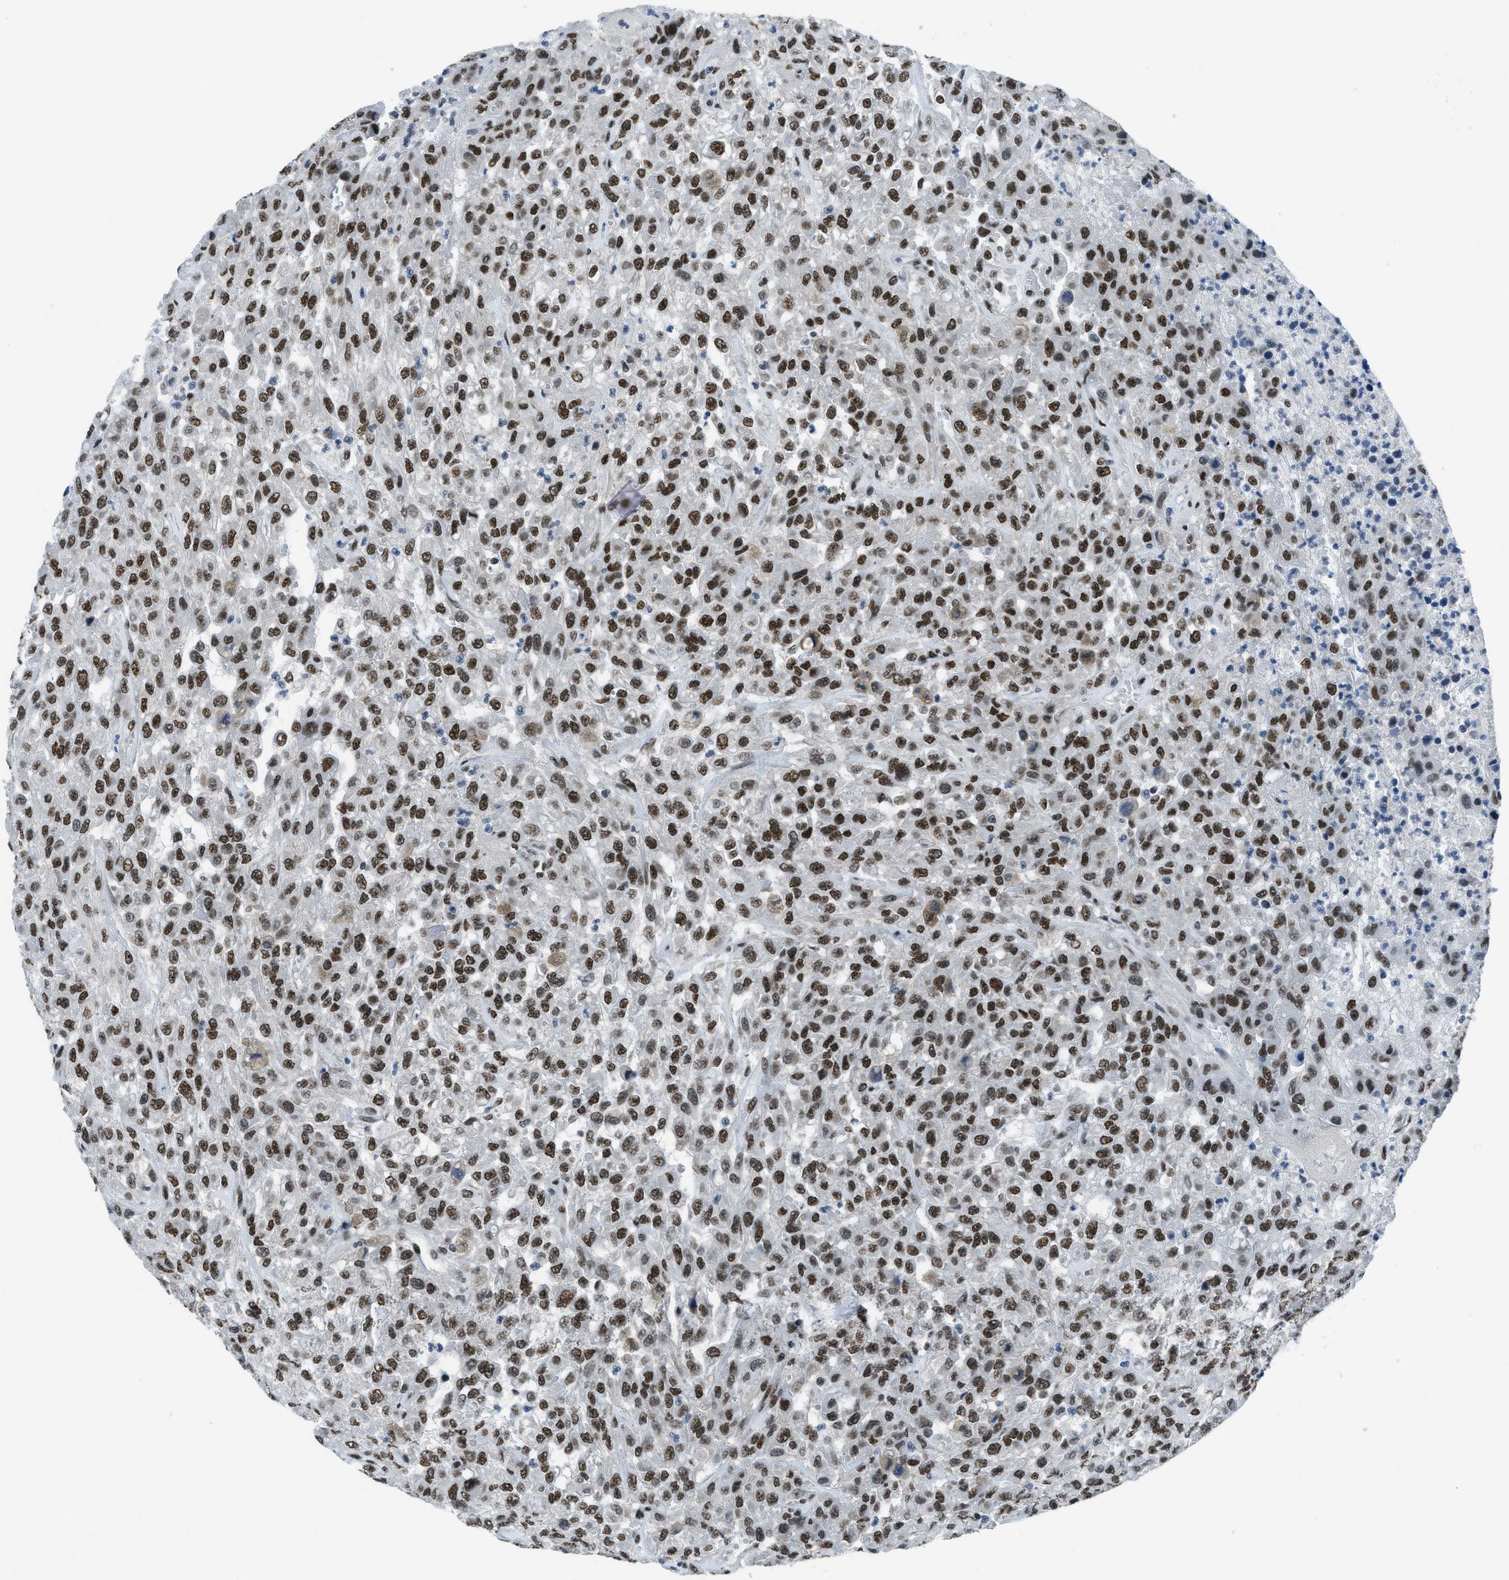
{"staining": {"intensity": "strong", "quantity": ">75%", "location": "nuclear"}, "tissue": "urothelial cancer", "cell_type": "Tumor cells", "image_type": "cancer", "snomed": [{"axis": "morphology", "description": "Urothelial carcinoma, High grade"}, {"axis": "topography", "description": "Urinary bladder"}], "caption": "Protein staining of urothelial cancer tissue reveals strong nuclear staining in approximately >75% of tumor cells. (brown staining indicates protein expression, while blue staining denotes nuclei).", "gene": "GATAD2B", "patient": {"sex": "male", "age": 46}}